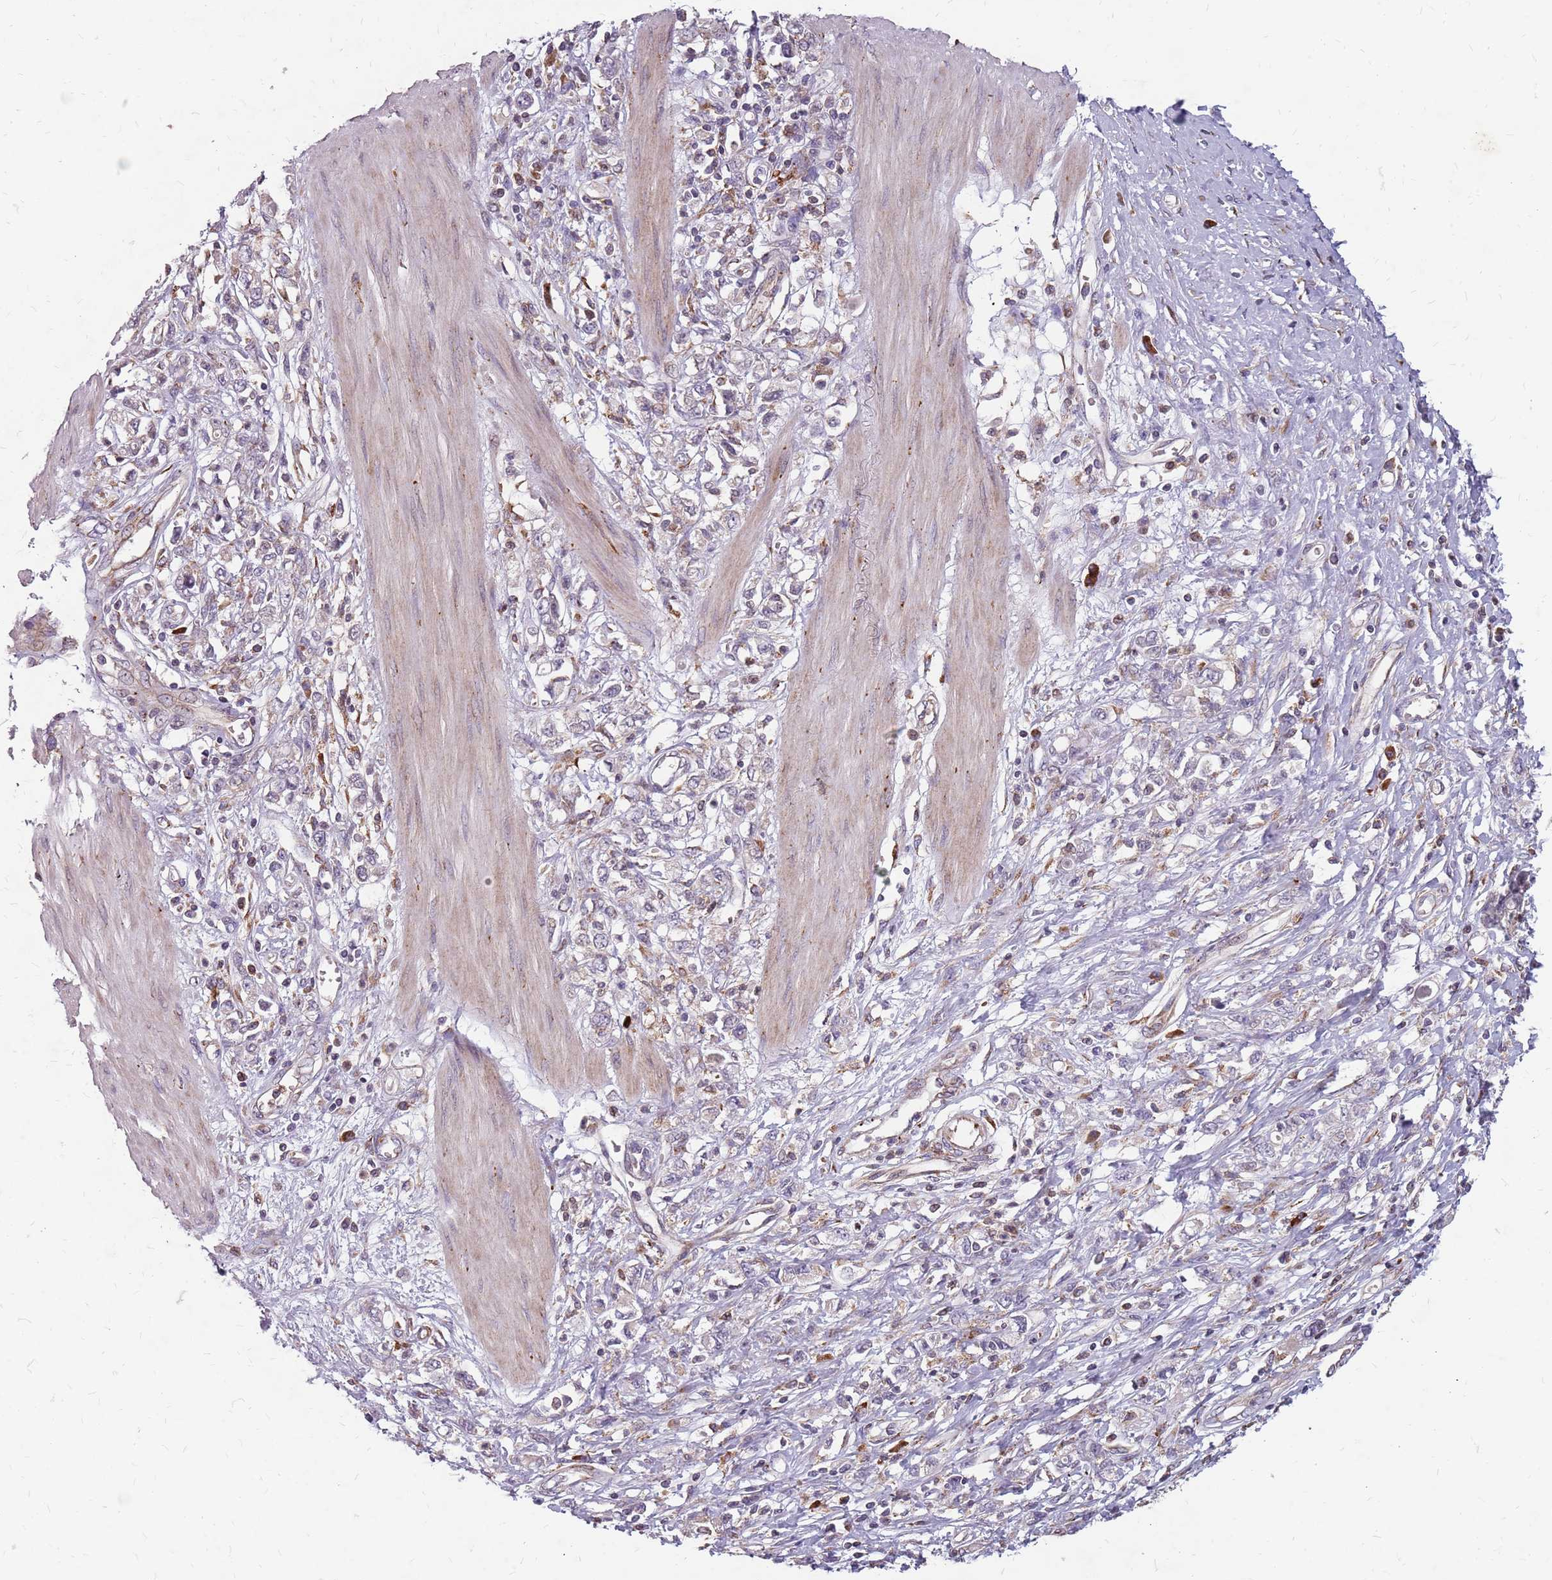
{"staining": {"intensity": "weak", "quantity": "<25%", "location": "cytoplasmic/membranous"}, "tissue": "stomach cancer", "cell_type": "Tumor cells", "image_type": "cancer", "snomed": [{"axis": "morphology", "description": "Adenocarcinoma, NOS"}, {"axis": "topography", "description": "Stomach"}], "caption": "Immunohistochemical staining of stomach adenocarcinoma displays no significant positivity in tumor cells.", "gene": "NME4", "patient": {"sex": "female", "age": 76}}